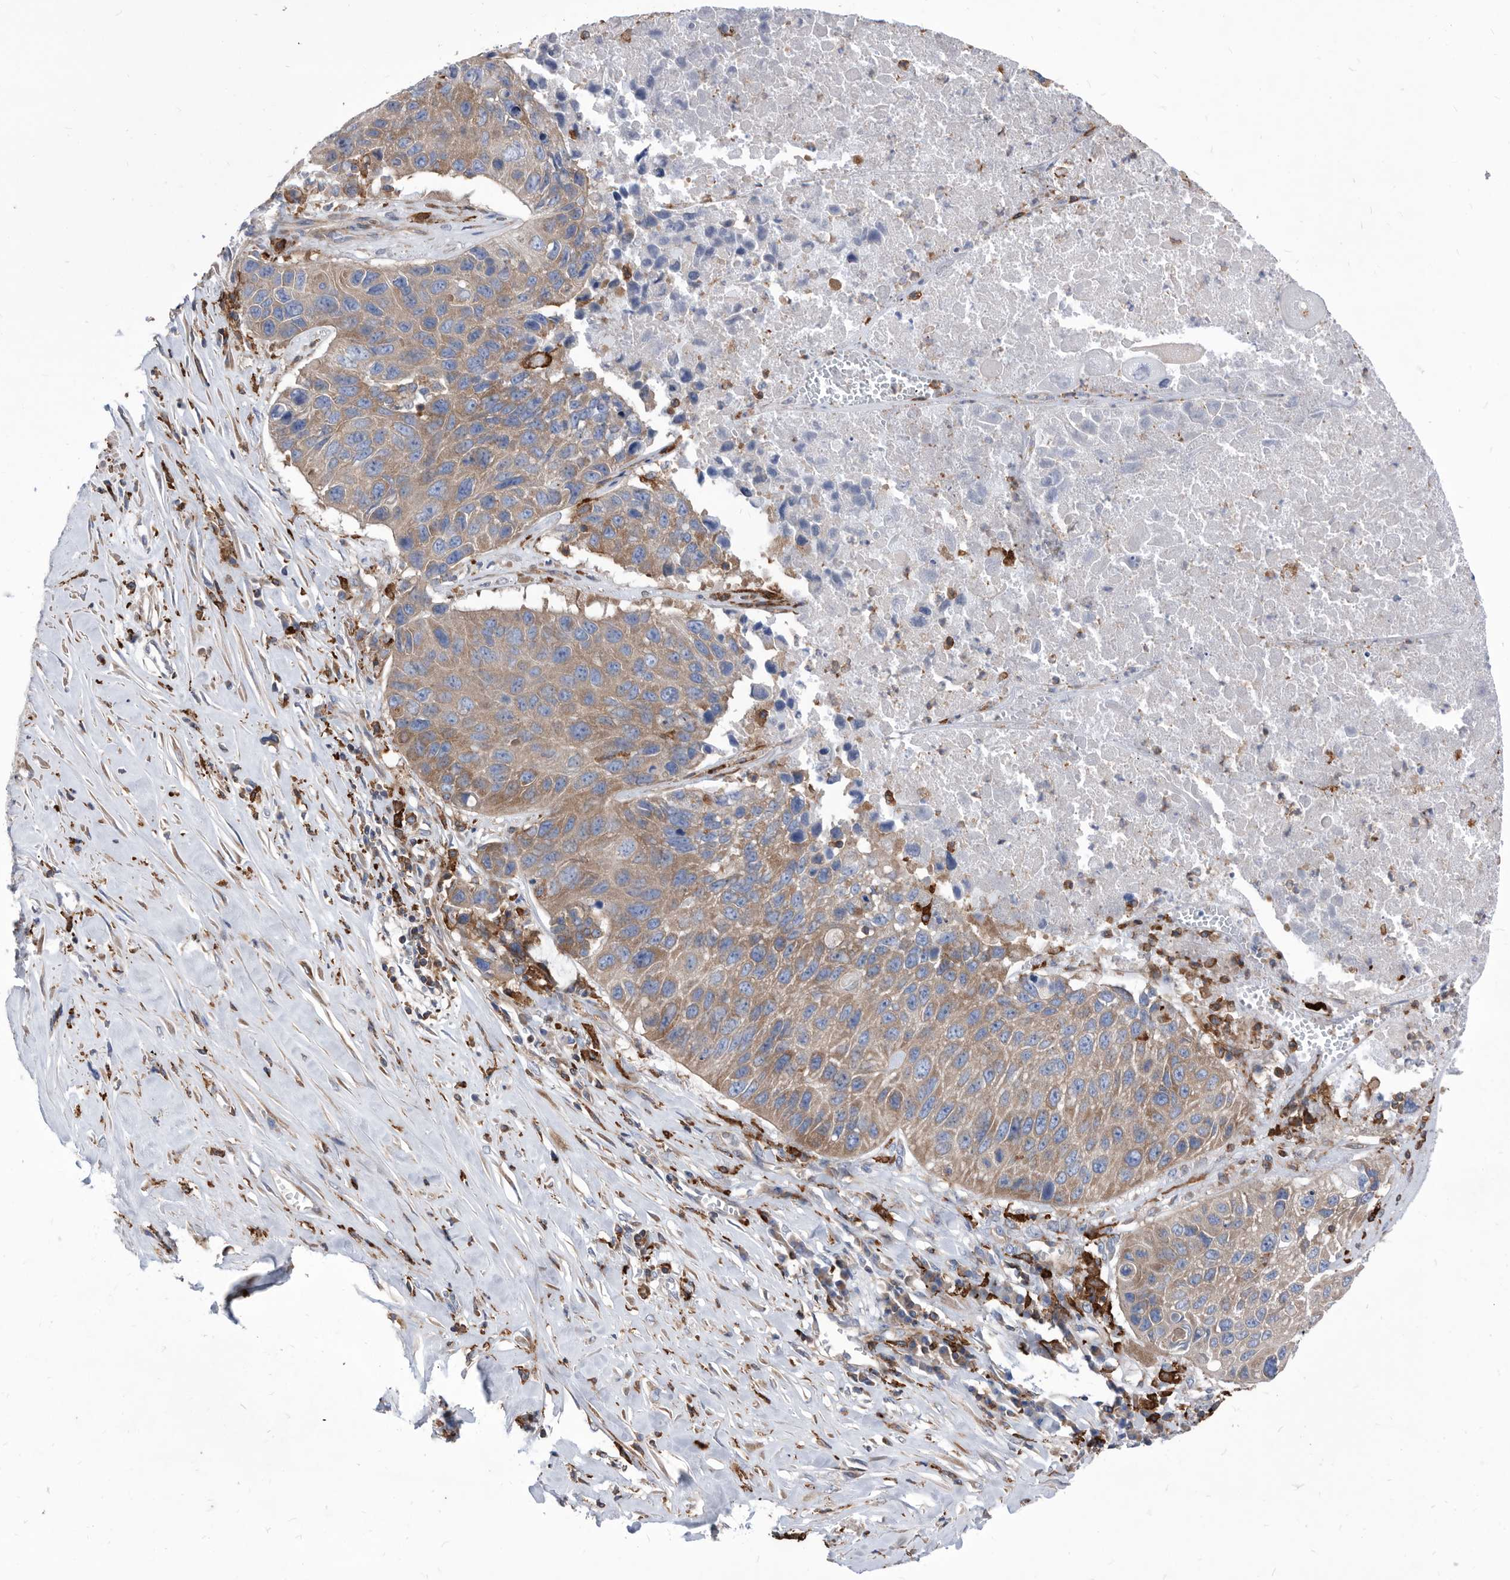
{"staining": {"intensity": "moderate", "quantity": ">75%", "location": "cytoplasmic/membranous"}, "tissue": "lung cancer", "cell_type": "Tumor cells", "image_type": "cancer", "snomed": [{"axis": "morphology", "description": "Squamous cell carcinoma, NOS"}, {"axis": "topography", "description": "Lung"}], "caption": "Lung cancer (squamous cell carcinoma) tissue reveals moderate cytoplasmic/membranous staining in approximately >75% of tumor cells, visualized by immunohistochemistry. (DAB IHC with brightfield microscopy, high magnification).", "gene": "SMG7", "patient": {"sex": "male", "age": 61}}